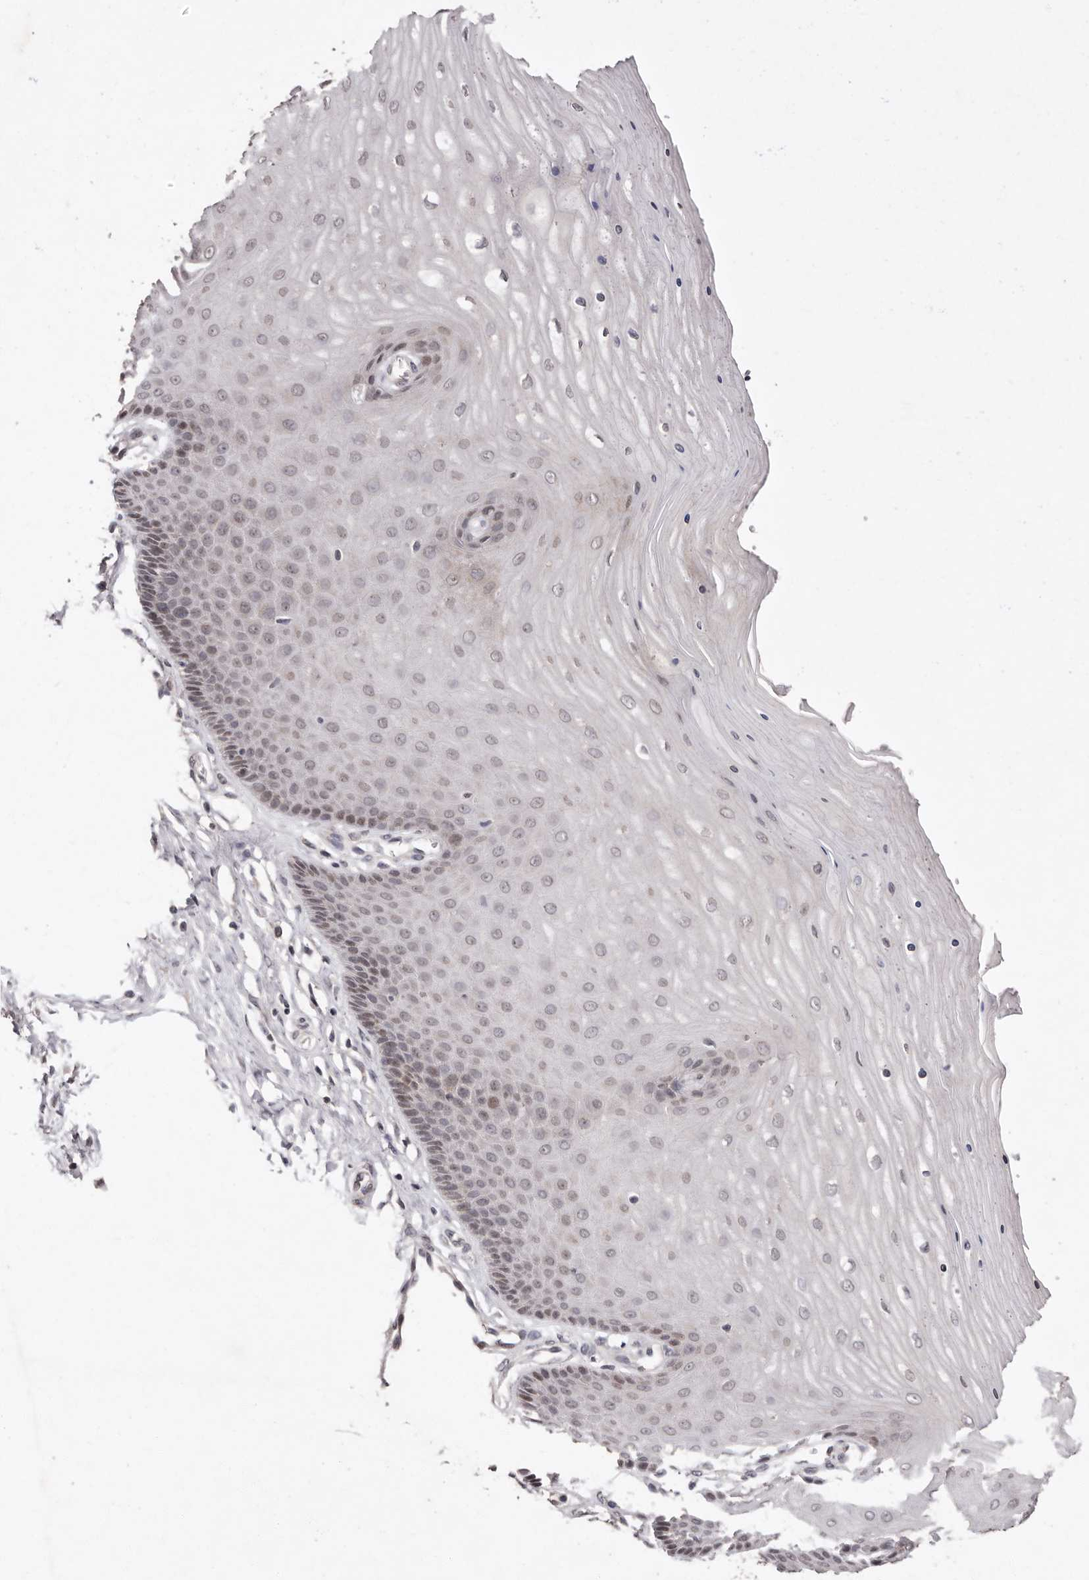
{"staining": {"intensity": "weak", "quantity": "<25%", "location": "cytoplasmic/membranous"}, "tissue": "cervix", "cell_type": "Glandular cells", "image_type": "normal", "snomed": [{"axis": "morphology", "description": "Normal tissue, NOS"}, {"axis": "topography", "description": "Cervix"}], "caption": "The histopathology image exhibits no staining of glandular cells in normal cervix.", "gene": "SULT1E1", "patient": {"sex": "female", "age": 55}}